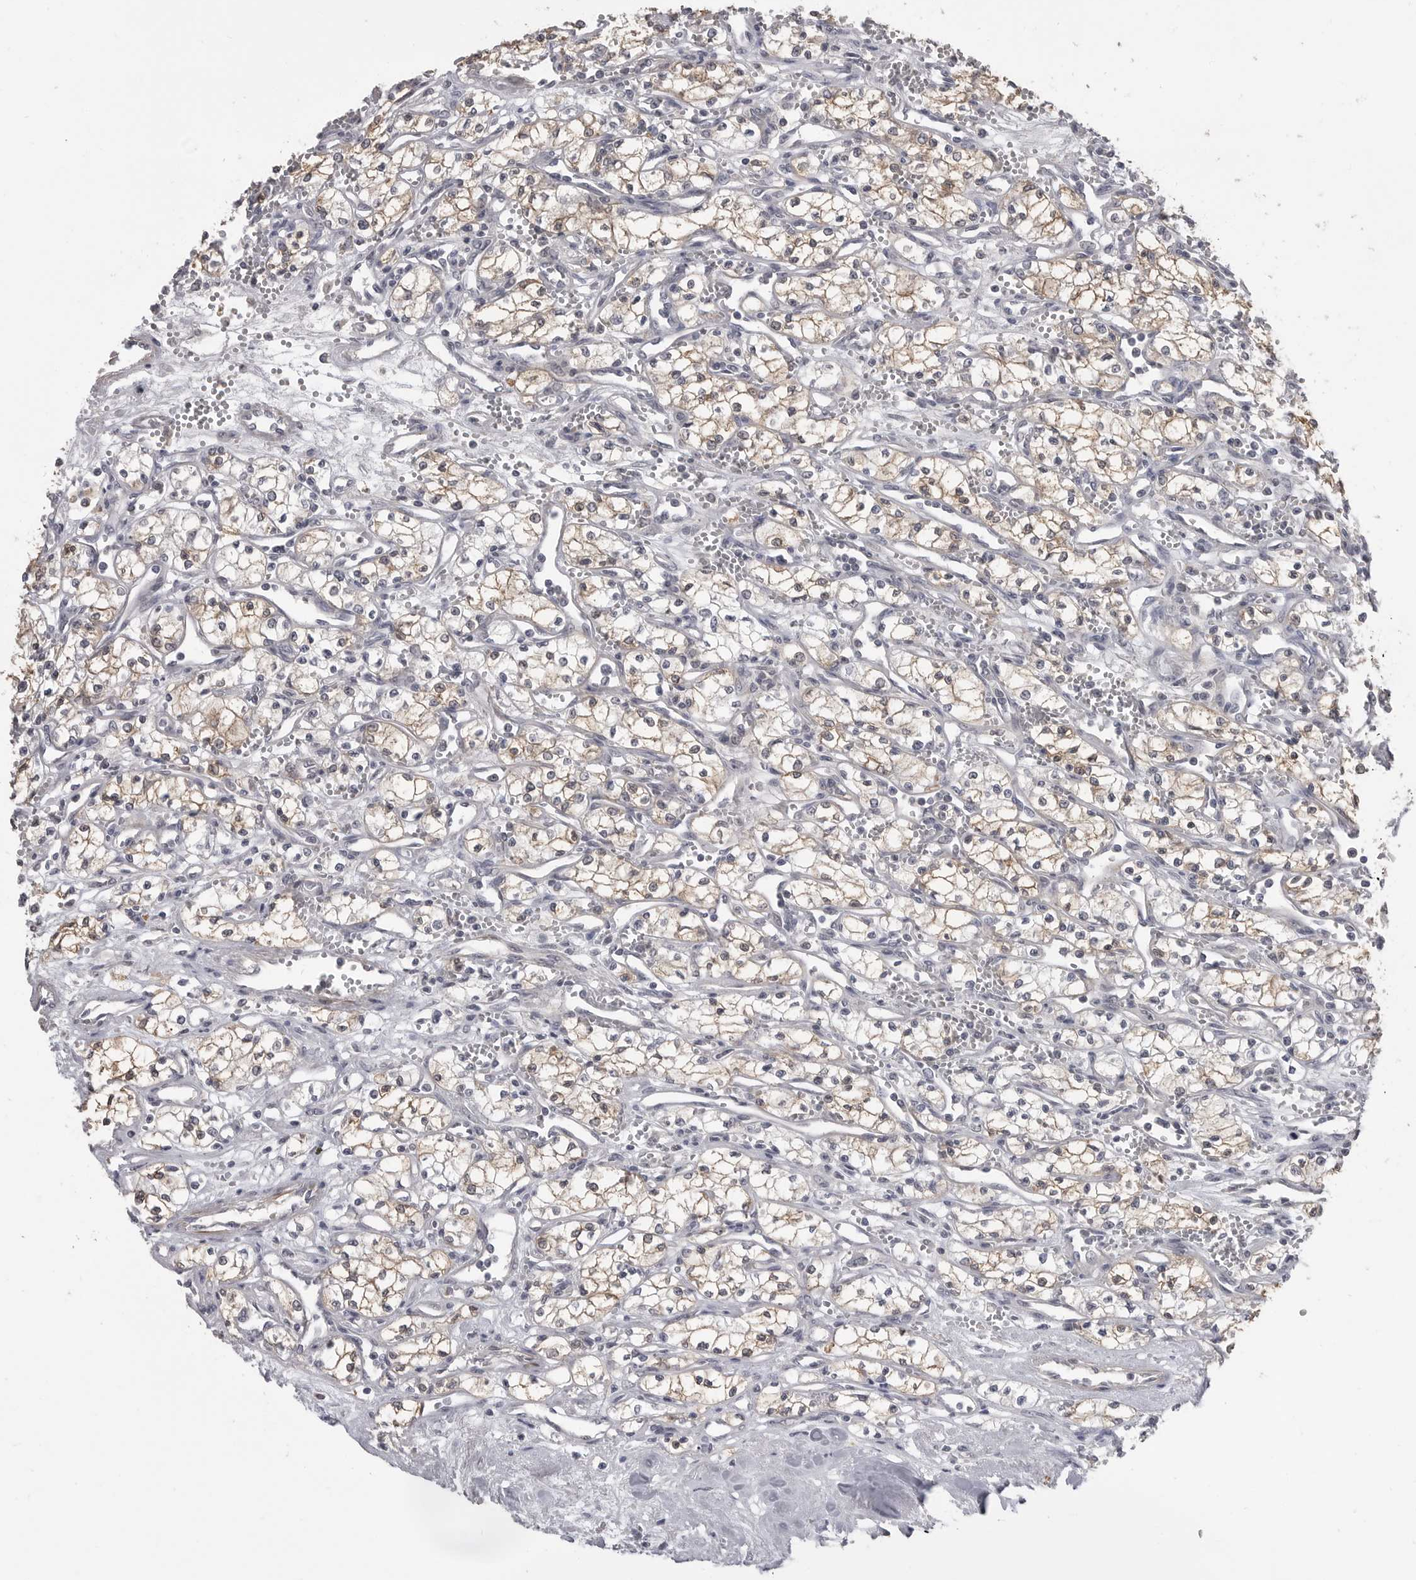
{"staining": {"intensity": "weak", "quantity": "<25%", "location": "cytoplasmic/membranous"}, "tissue": "renal cancer", "cell_type": "Tumor cells", "image_type": "cancer", "snomed": [{"axis": "morphology", "description": "Adenocarcinoma, NOS"}, {"axis": "topography", "description": "Kidney"}], "caption": "Human renal adenocarcinoma stained for a protein using immunohistochemistry exhibits no positivity in tumor cells.", "gene": "PLEKHF1", "patient": {"sex": "male", "age": 59}}